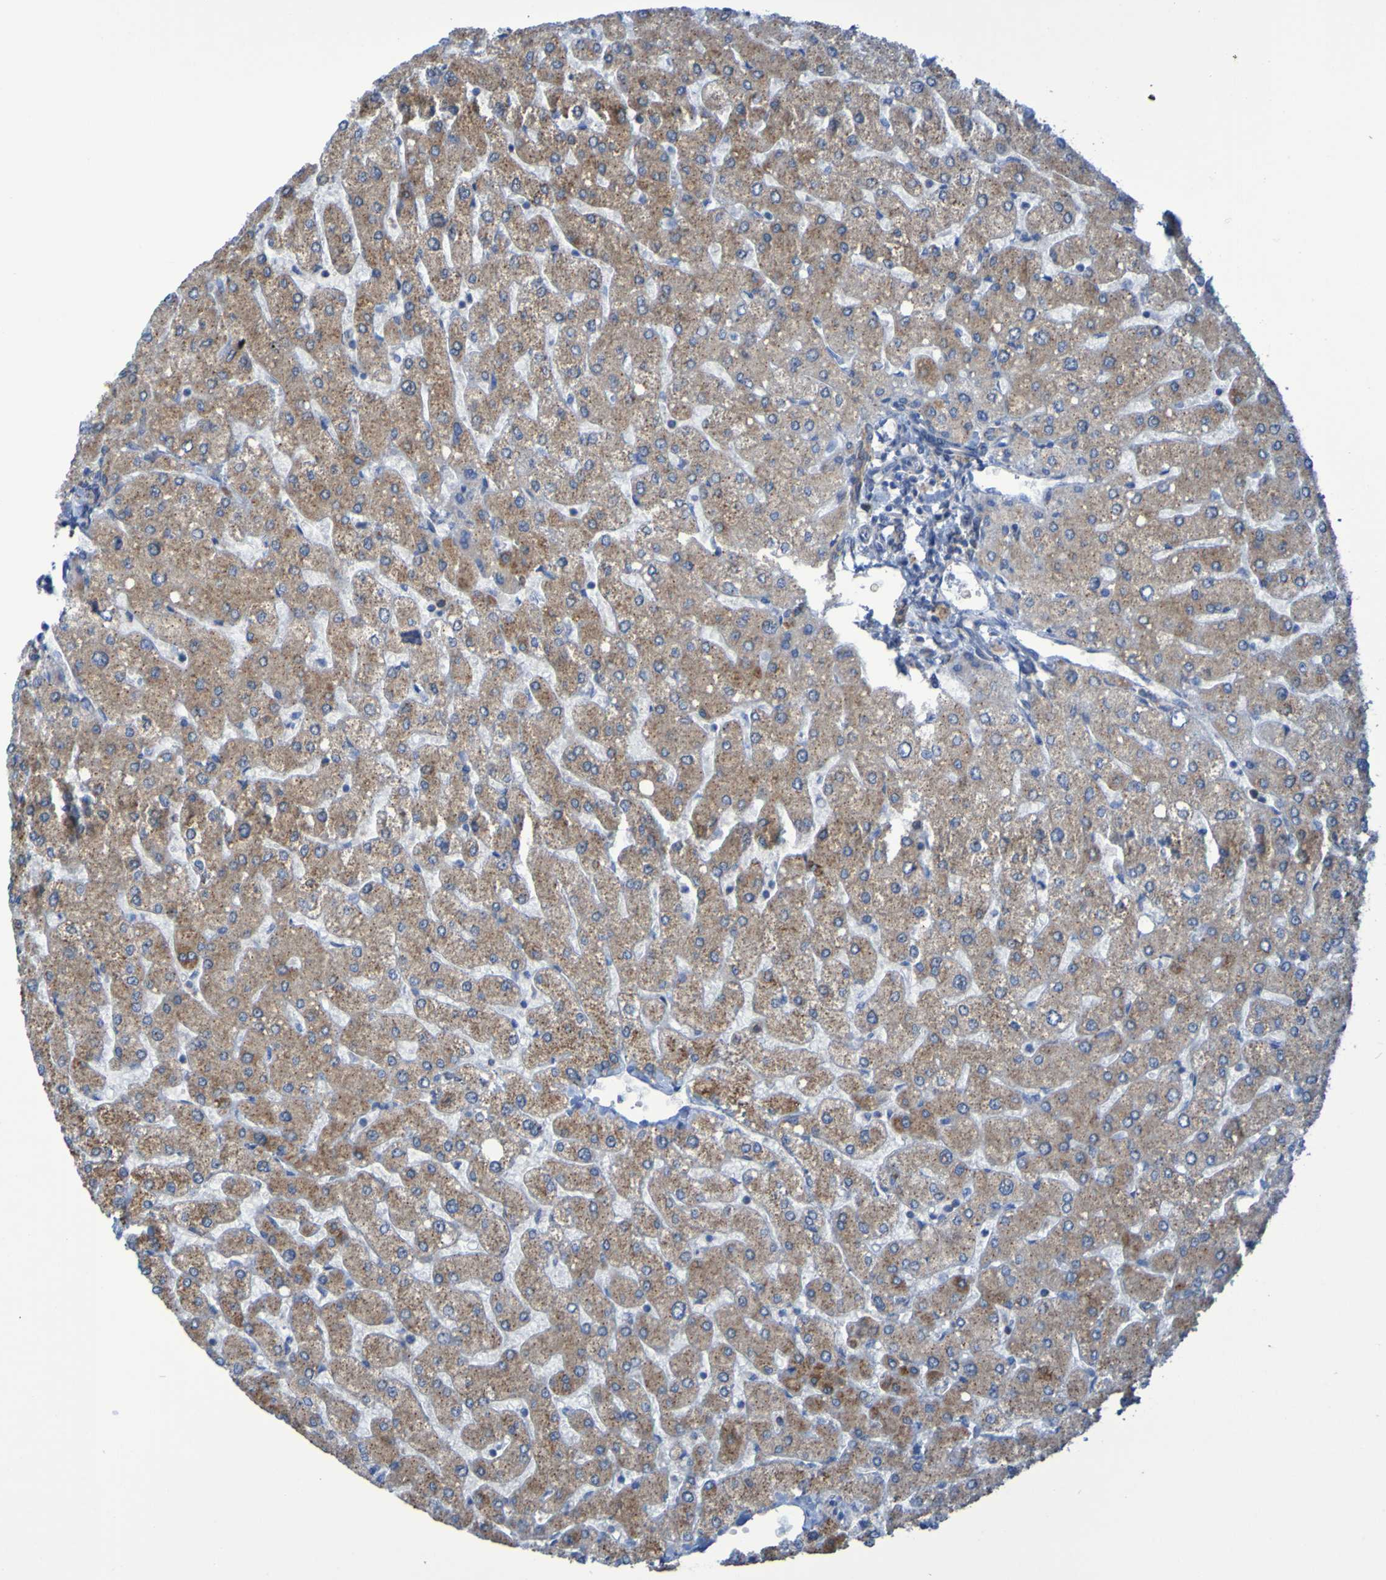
{"staining": {"intensity": "weak", "quantity": ">75%", "location": "cytoplasmic/membranous"}, "tissue": "liver", "cell_type": "Cholangiocytes", "image_type": "normal", "snomed": [{"axis": "morphology", "description": "Normal tissue, NOS"}, {"axis": "topography", "description": "Liver"}], "caption": "Immunohistochemistry (IHC) (DAB) staining of benign liver demonstrates weak cytoplasmic/membranous protein staining in about >75% of cholangiocytes.", "gene": "FKBP3", "patient": {"sex": "male", "age": 55}}